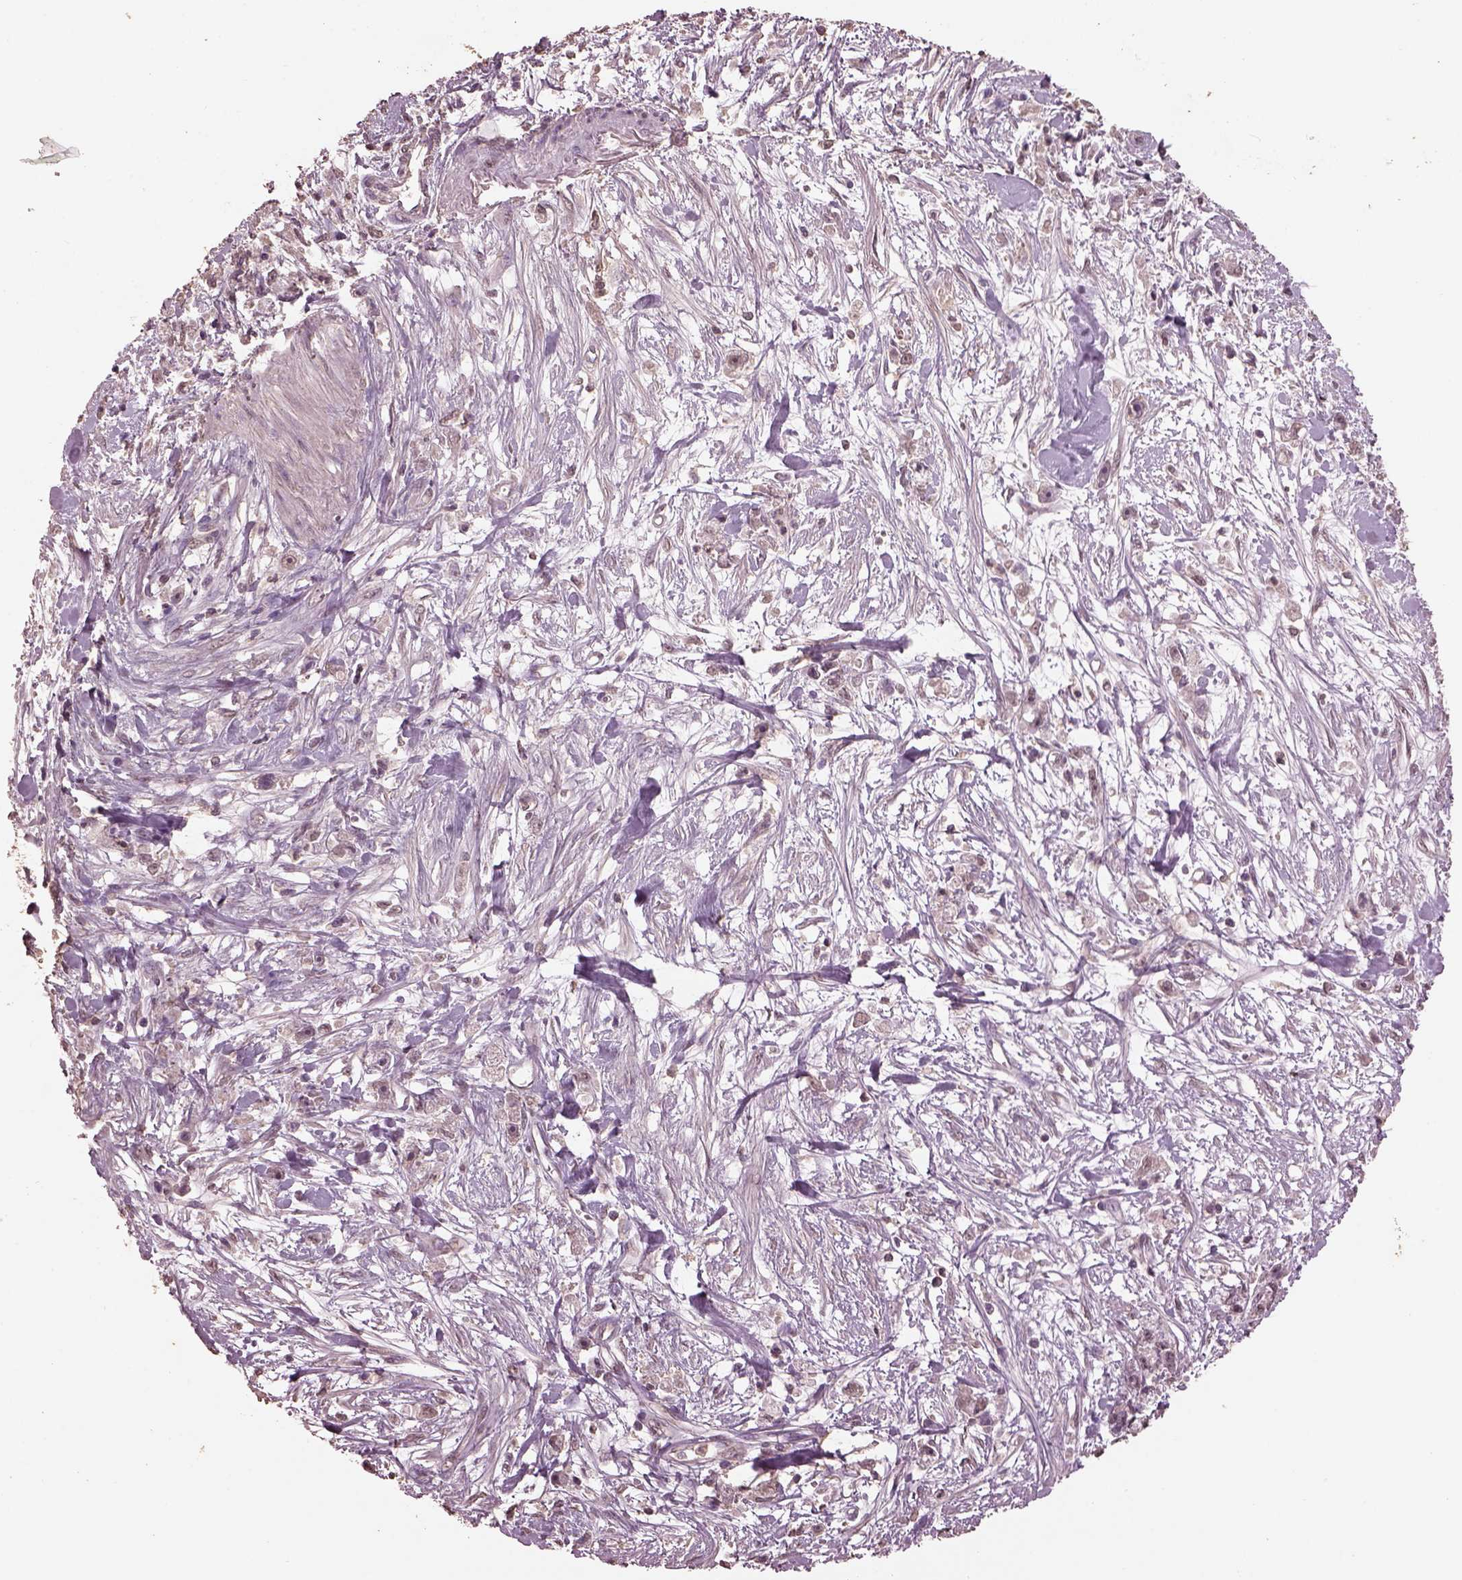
{"staining": {"intensity": "negative", "quantity": "none", "location": "none"}, "tissue": "stomach cancer", "cell_type": "Tumor cells", "image_type": "cancer", "snomed": [{"axis": "morphology", "description": "Adenocarcinoma, NOS"}, {"axis": "topography", "description": "Stomach"}], "caption": "The immunohistochemistry (IHC) micrograph has no significant positivity in tumor cells of stomach adenocarcinoma tissue.", "gene": "CPT1C", "patient": {"sex": "female", "age": 59}}